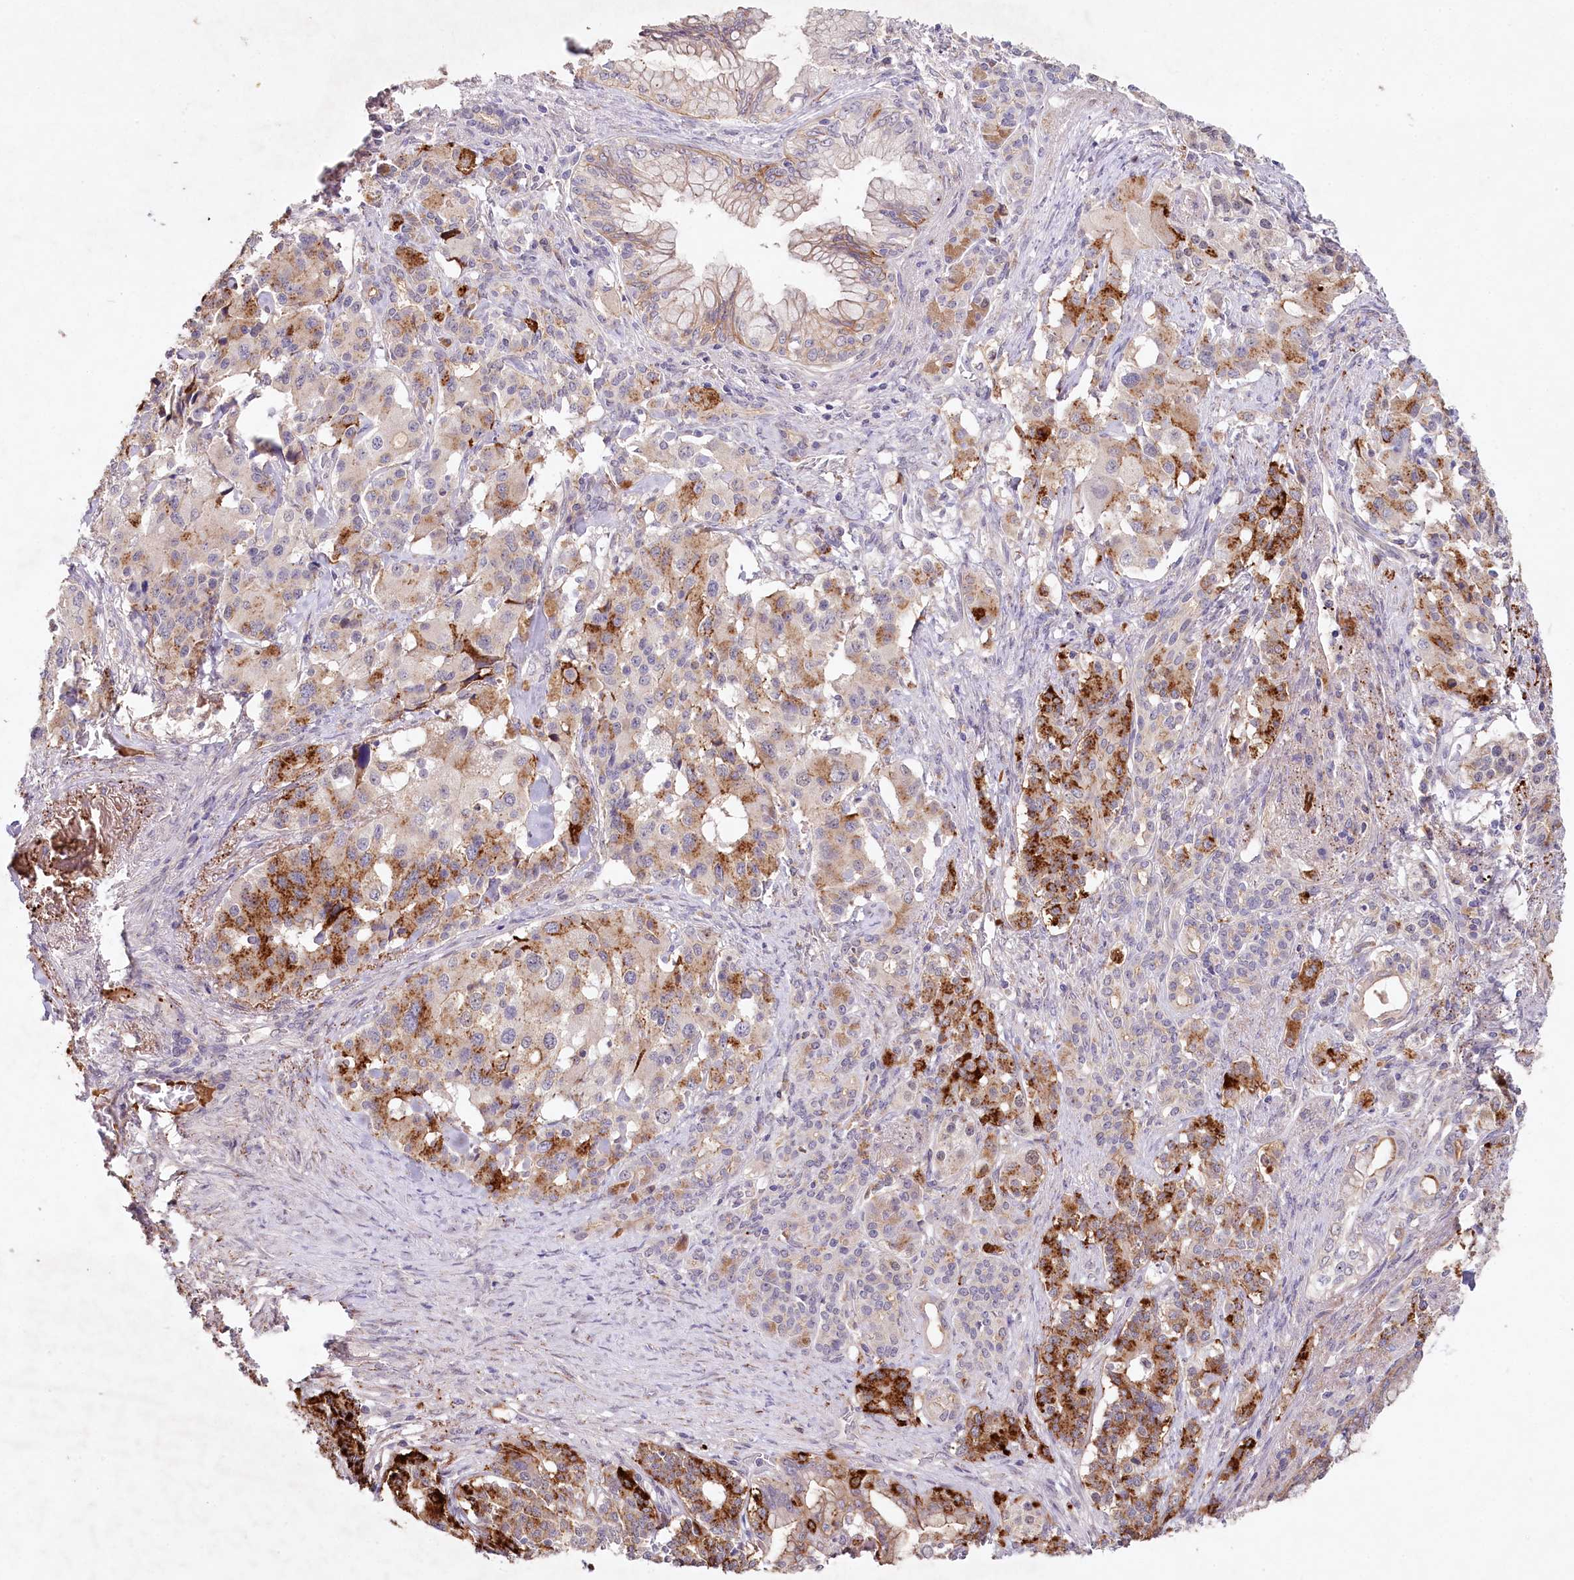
{"staining": {"intensity": "strong", "quantity": "25%-75%", "location": "cytoplasmic/membranous"}, "tissue": "pancreatic cancer", "cell_type": "Tumor cells", "image_type": "cancer", "snomed": [{"axis": "morphology", "description": "Adenocarcinoma, NOS"}, {"axis": "topography", "description": "Pancreas"}], "caption": "Protein staining of adenocarcinoma (pancreatic) tissue shows strong cytoplasmic/membranous staining in about 25%-75% of tumor cells. The staining was performed using DAB (3,3'-diaminobenzidine) to visualize the protein expression in brown, while the nuclei were stained in blue with hematoxylin (Magnification: 20x).", "gene": "ALDH3B1", "patient": {"sex": "female", "age": 74}}